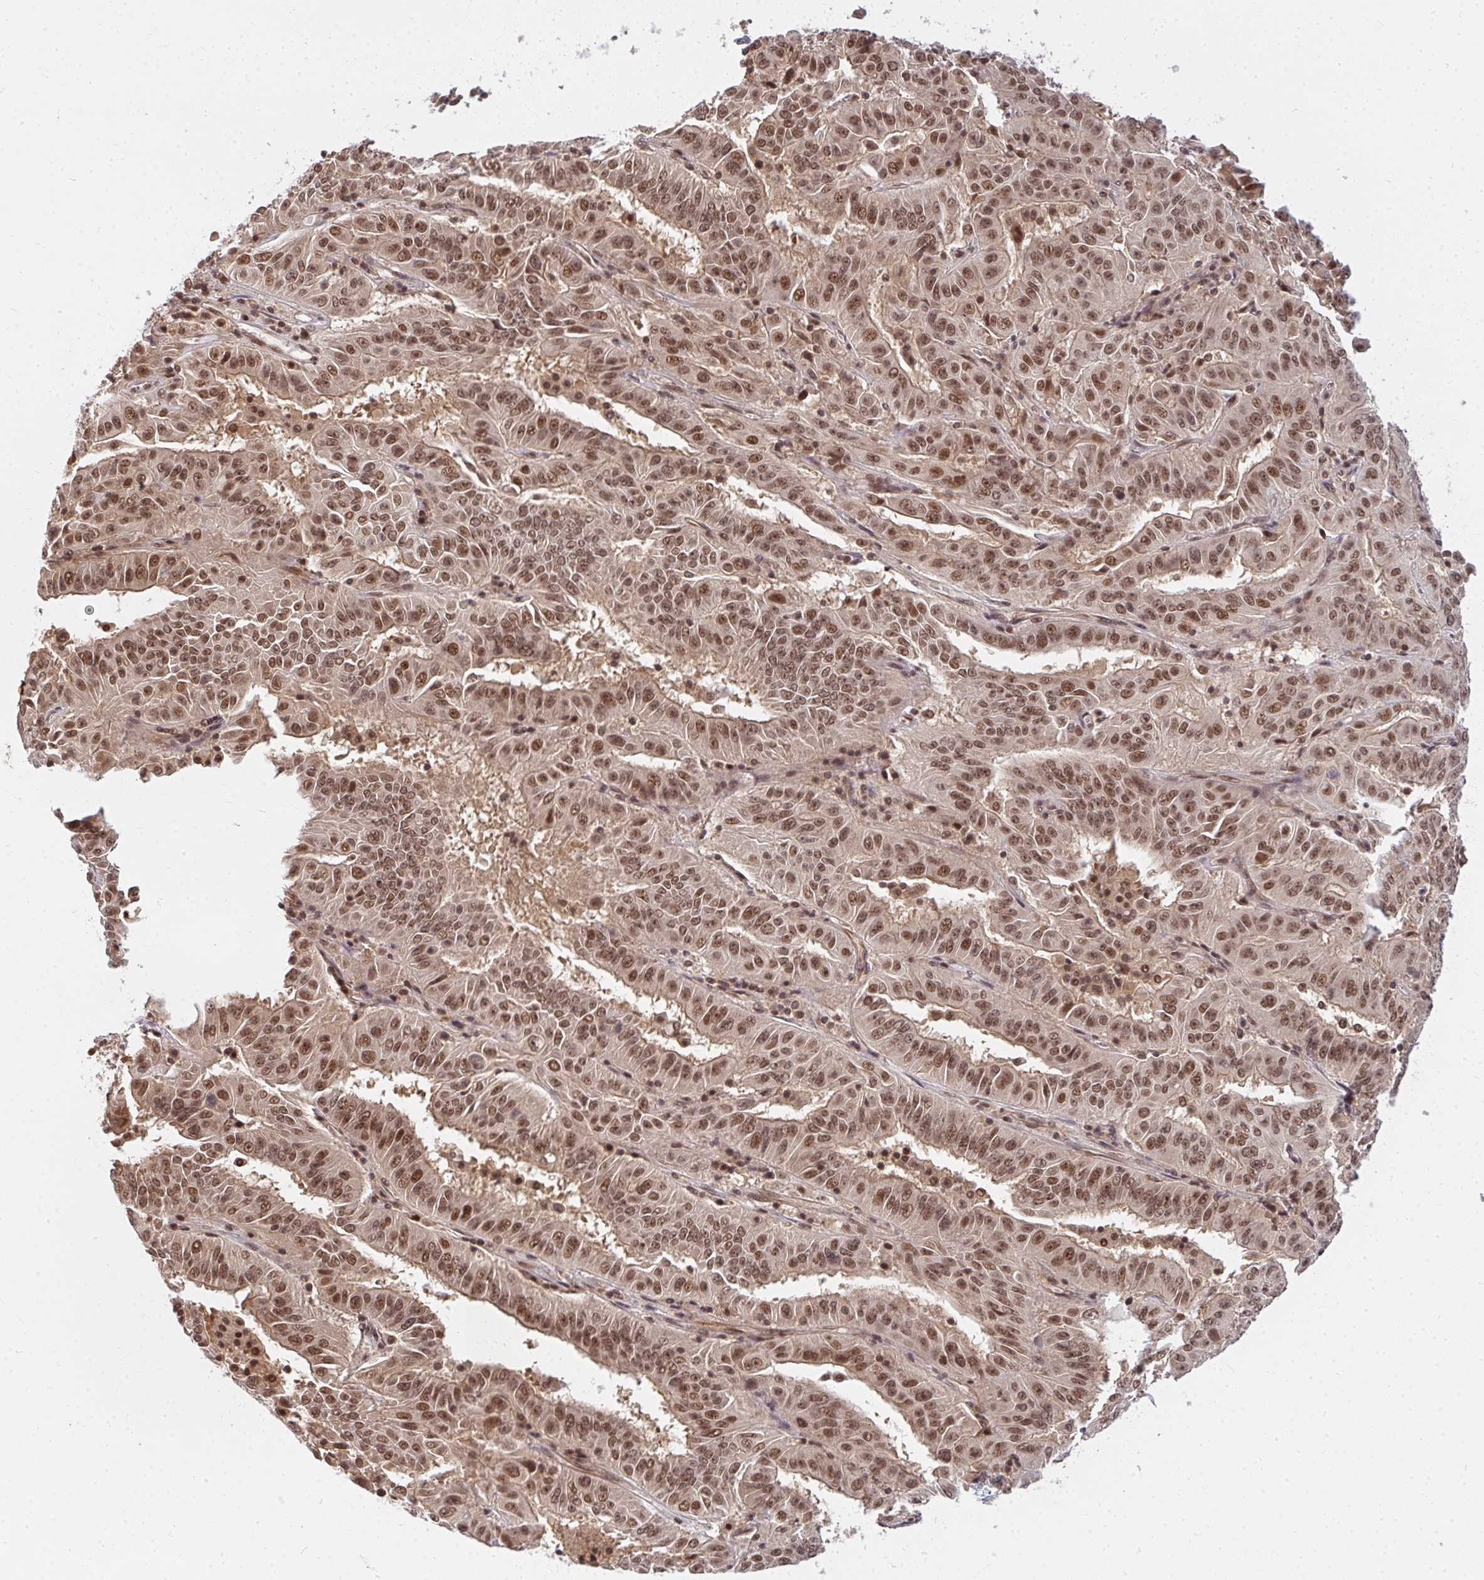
{"staining": {"intensity": "moderate", "quantity": ">75%", "location": "nuclear"}, "tissue": "pancreatic cancer", "cell_type": "Tumor cells", "image_type": "cancer", "snomed": [{"axis": "morphology", "description": "Adenocarcinoma, NOS"}, {"axis": "topography", "description": "Pancreas"}], "caption": "Immunohistochemistry (IHC) histopathology image of adenocarcinoma (pancreatic) stained for a protein (brown), which demonstrates medium levels of moderate nuclear expression in about >75% of tumor cells.", "gene": "GTF3C6", "patient": {"sex": "male", "age": 63}}